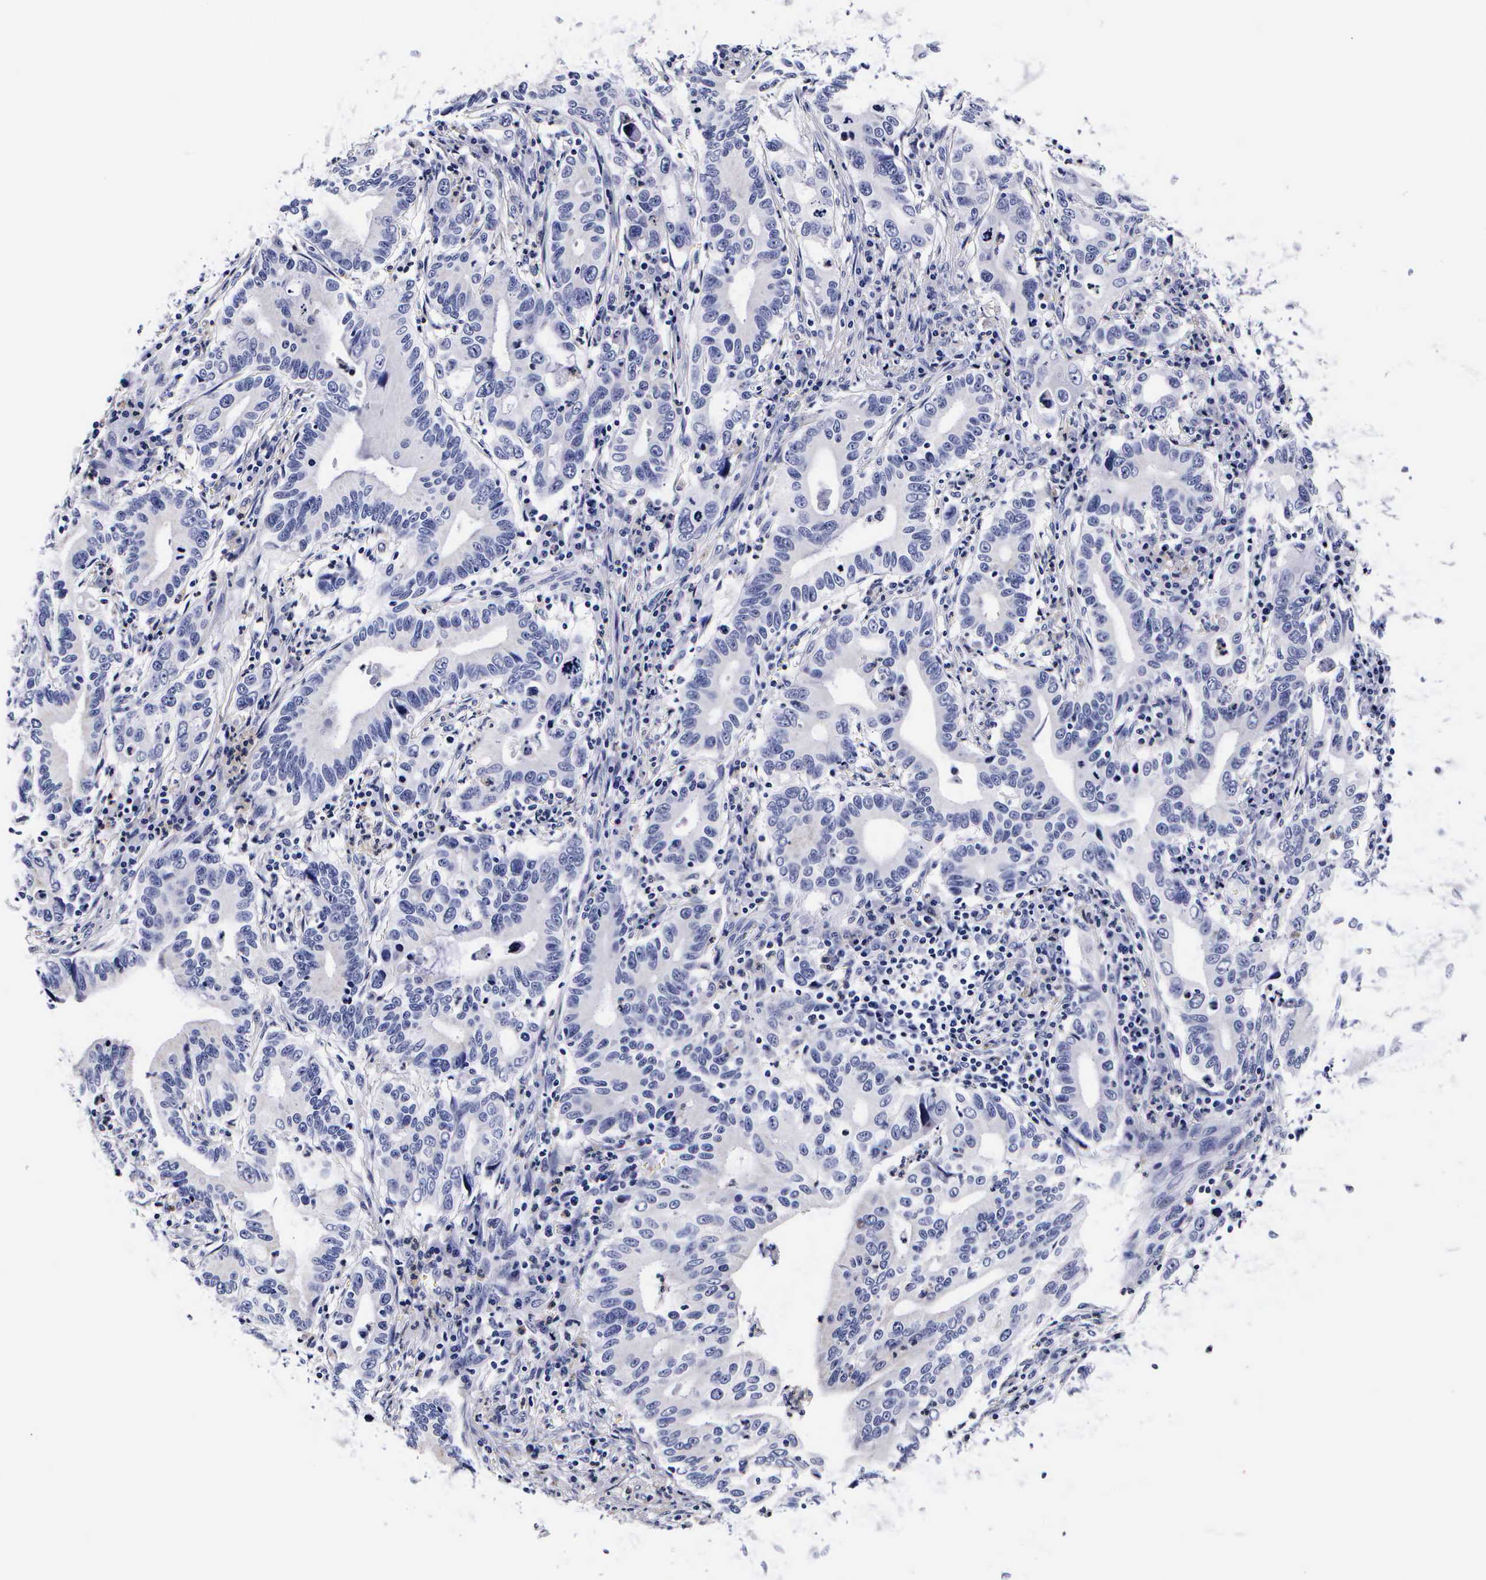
{"staining": {"intensity": "negative", "quantity": "none", "location": "none"}, "tissue": "stomach cancer", "cell_type": "Tumor cells", "image_type": "cancer", "snomed": [{"axis": "morphology", "description": "Adenocarcinoma, NOS"}, {"axis": "topography", "description": "Stomach, upper"}], "caption": "An image of human adenocarcinoma (stomach) is negative for staining in tumor cells.", "gene": "RNASE6", "patient": {"sex": "male", "age": 63}}